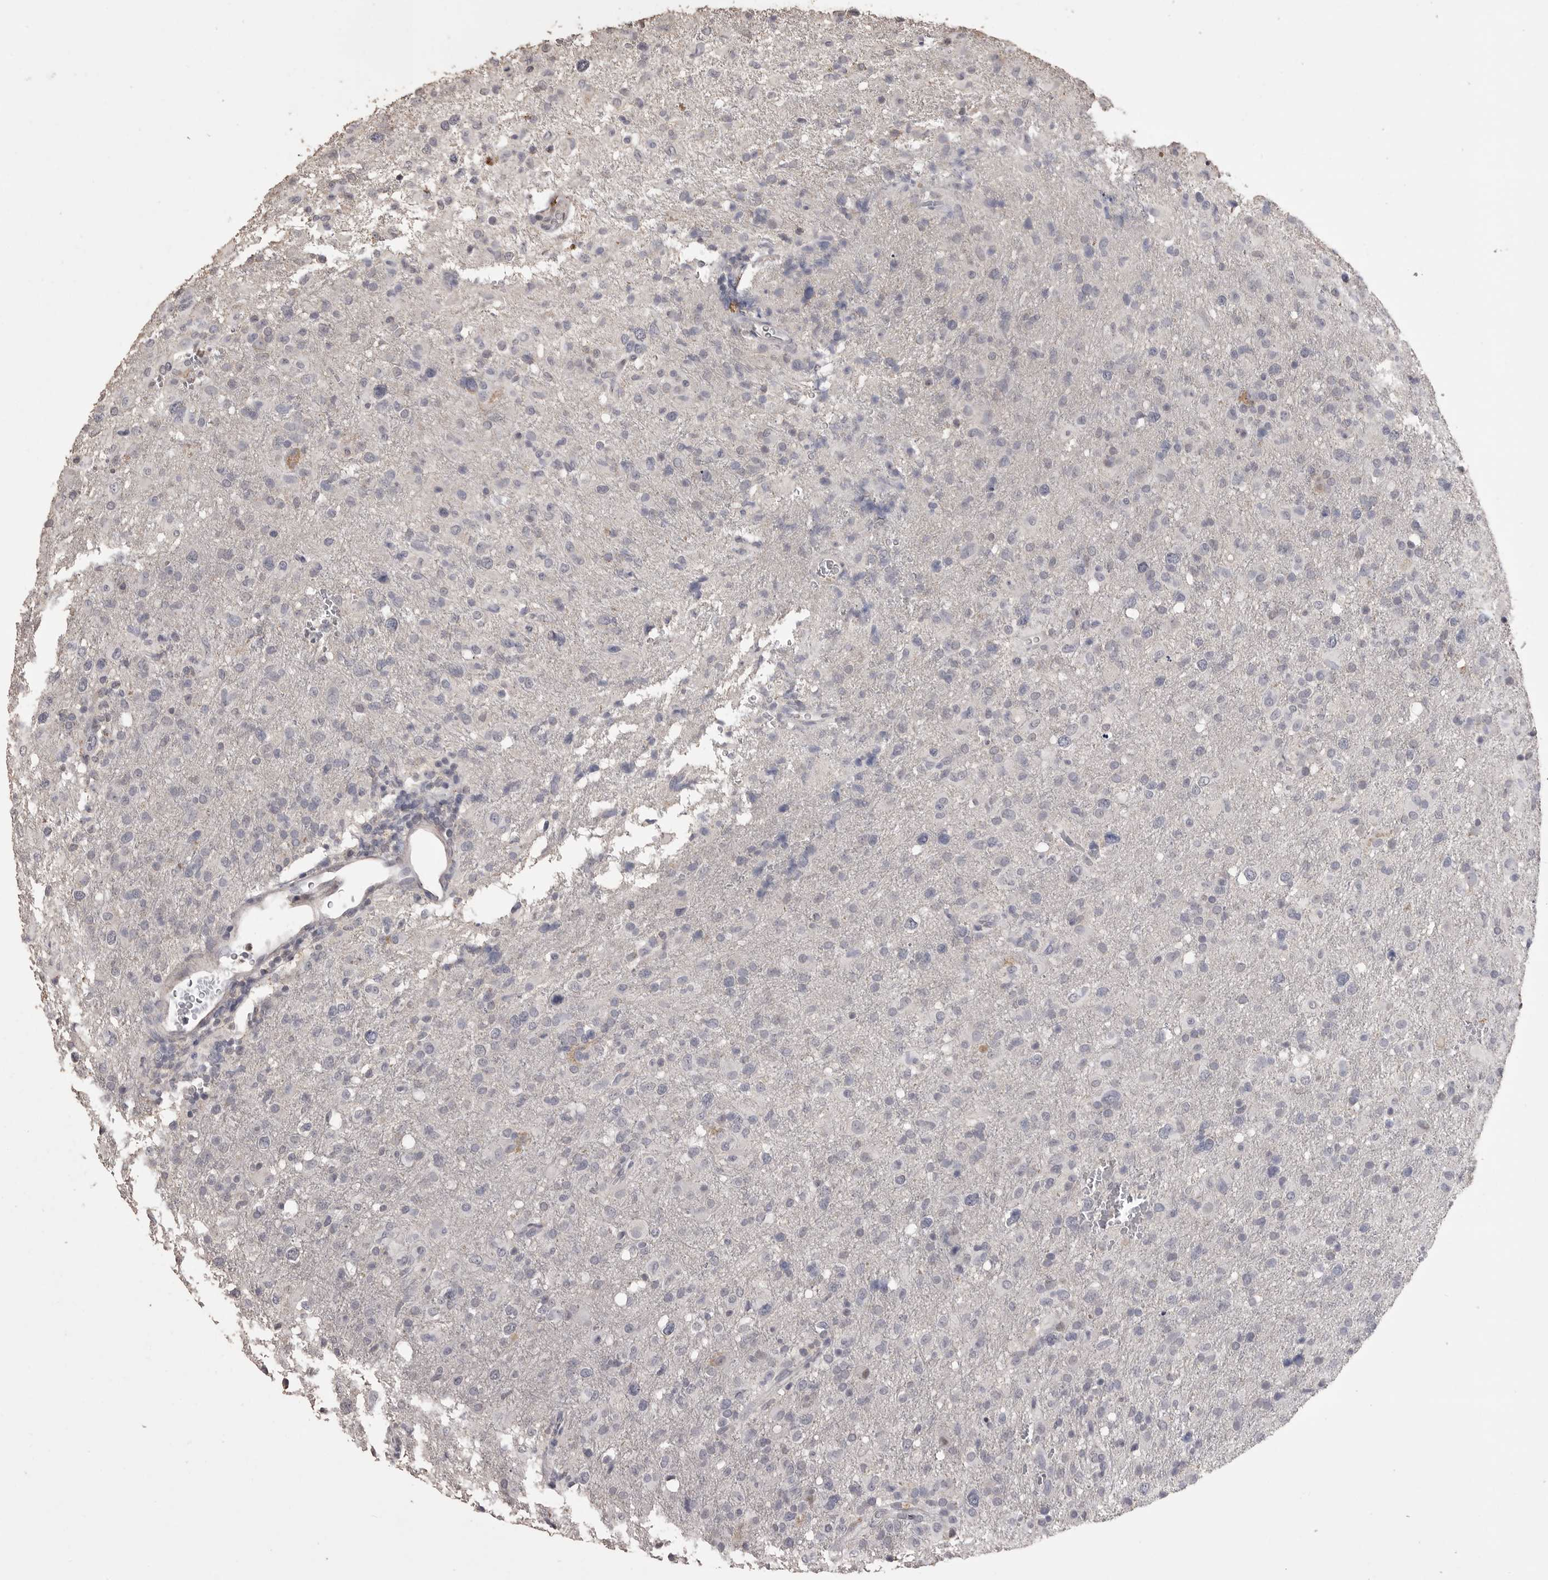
{"staining": {"intensity": "negative", "quantity": "none", "location": "none"}, "tissue": "glioma", "cell_type": "Tumor cells", "image_type": "cancer", "snomed": [{"axis": "morphology", "description": "Glioma, malignant, High grade"}, {"axis": "topography", "description": "Brain"}], "caption": "A histopathology image of human glioma is negative for staining in tumor cells.", "gene": "MMP7", "patient": {"sex": "female", "age": 57}}